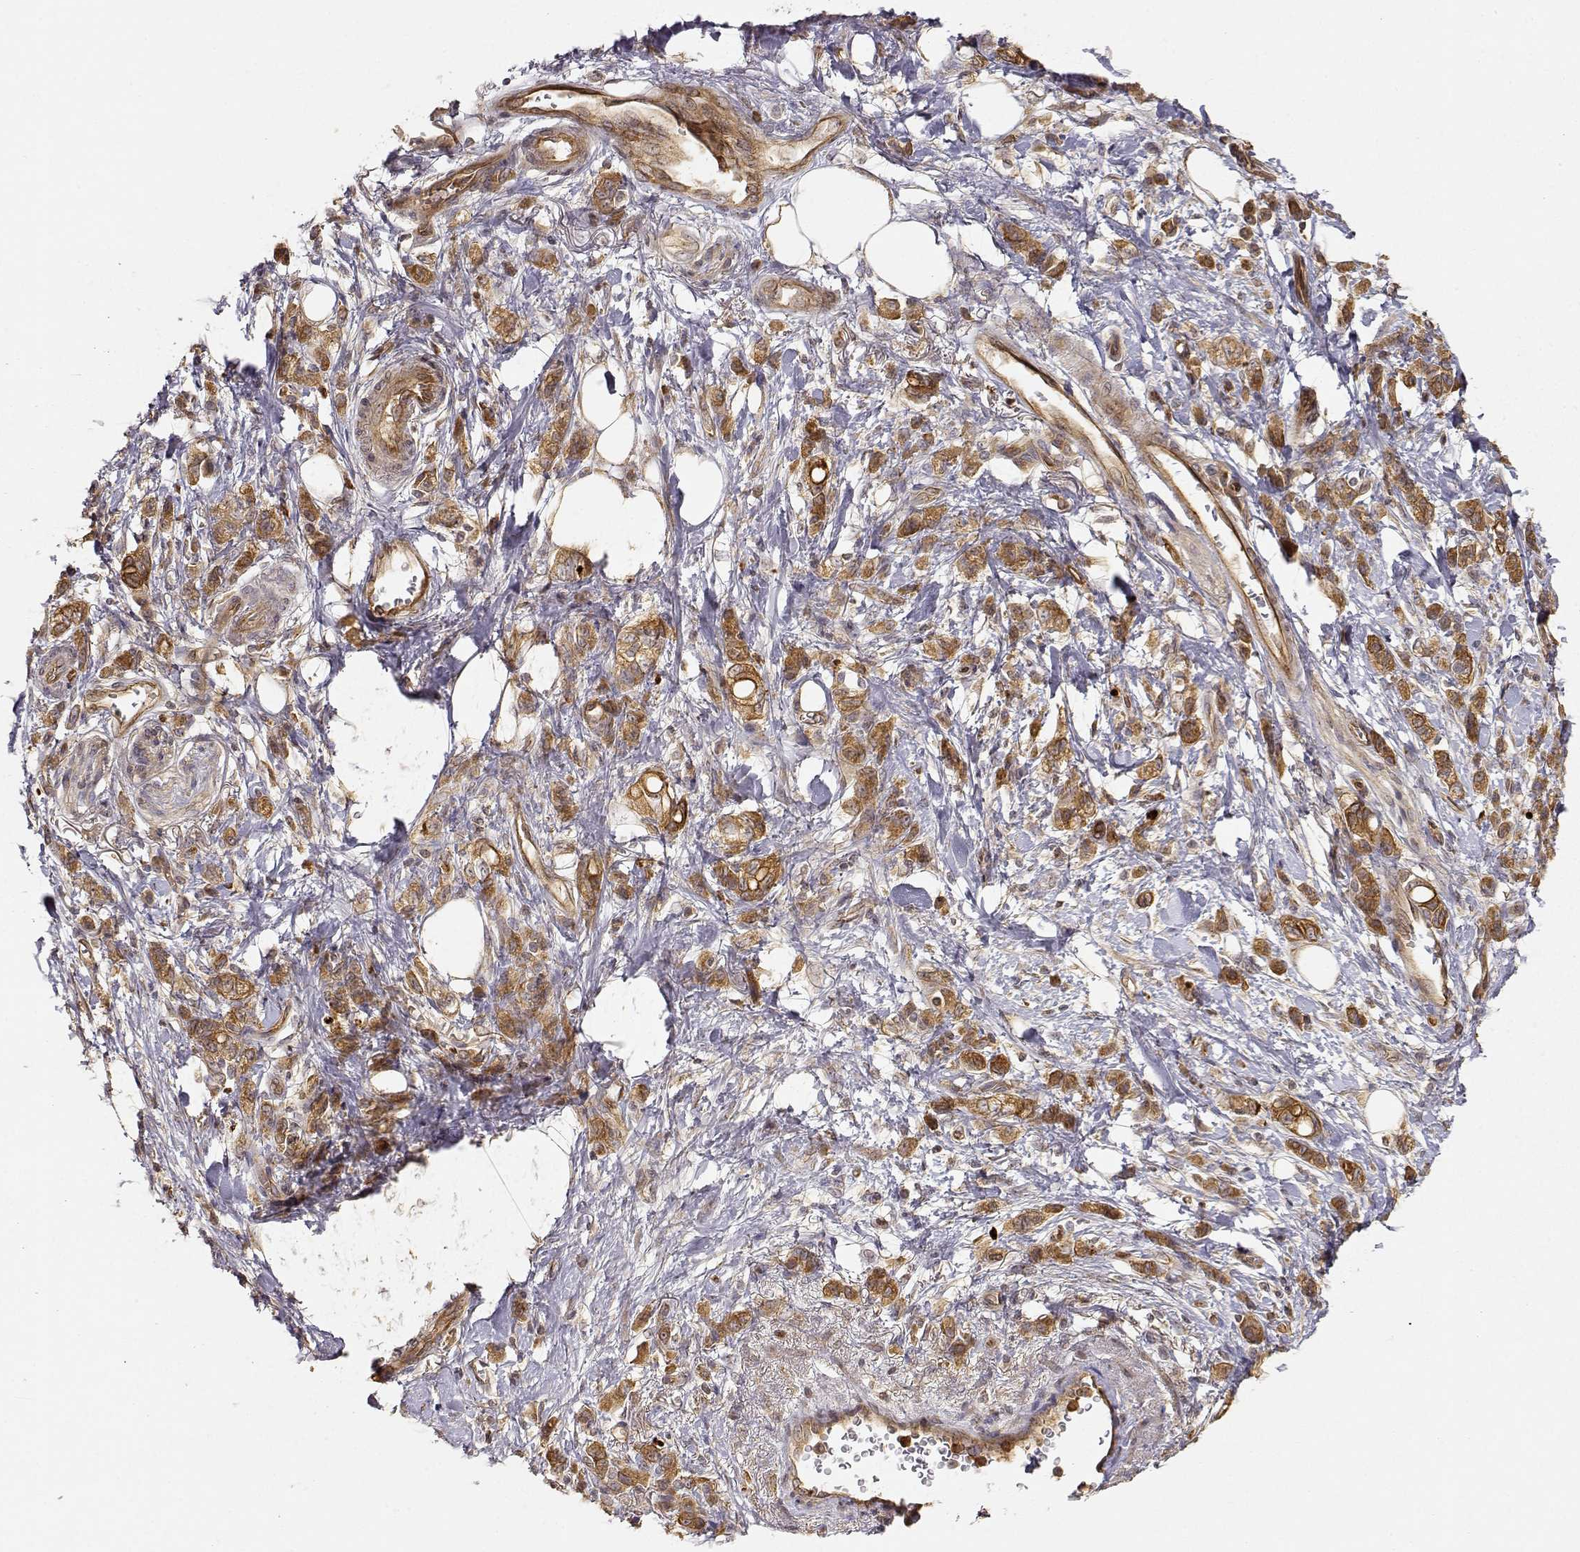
{"staining": {"intensity": "strong", "quantity": ">75%", "location": "cytoplasmic/membranous"}, "tissue": "stomach cancer", "cell_type": "Tumor cells", "image_type": "cancer", "snomed": [{"axis": "morphology", "description": "Adenocarcinoma, NOS"}, {"axis": "topography", "description": "Stomach"}], "caption": "Brown immunohistochemical staining in human stomach cancer exhibits strong cytoplasmic/membranous staining in approximately >75% of tumor cells.", "gene": "CDK5RAP2", "patient": {"sex": "male", "age": 77}}